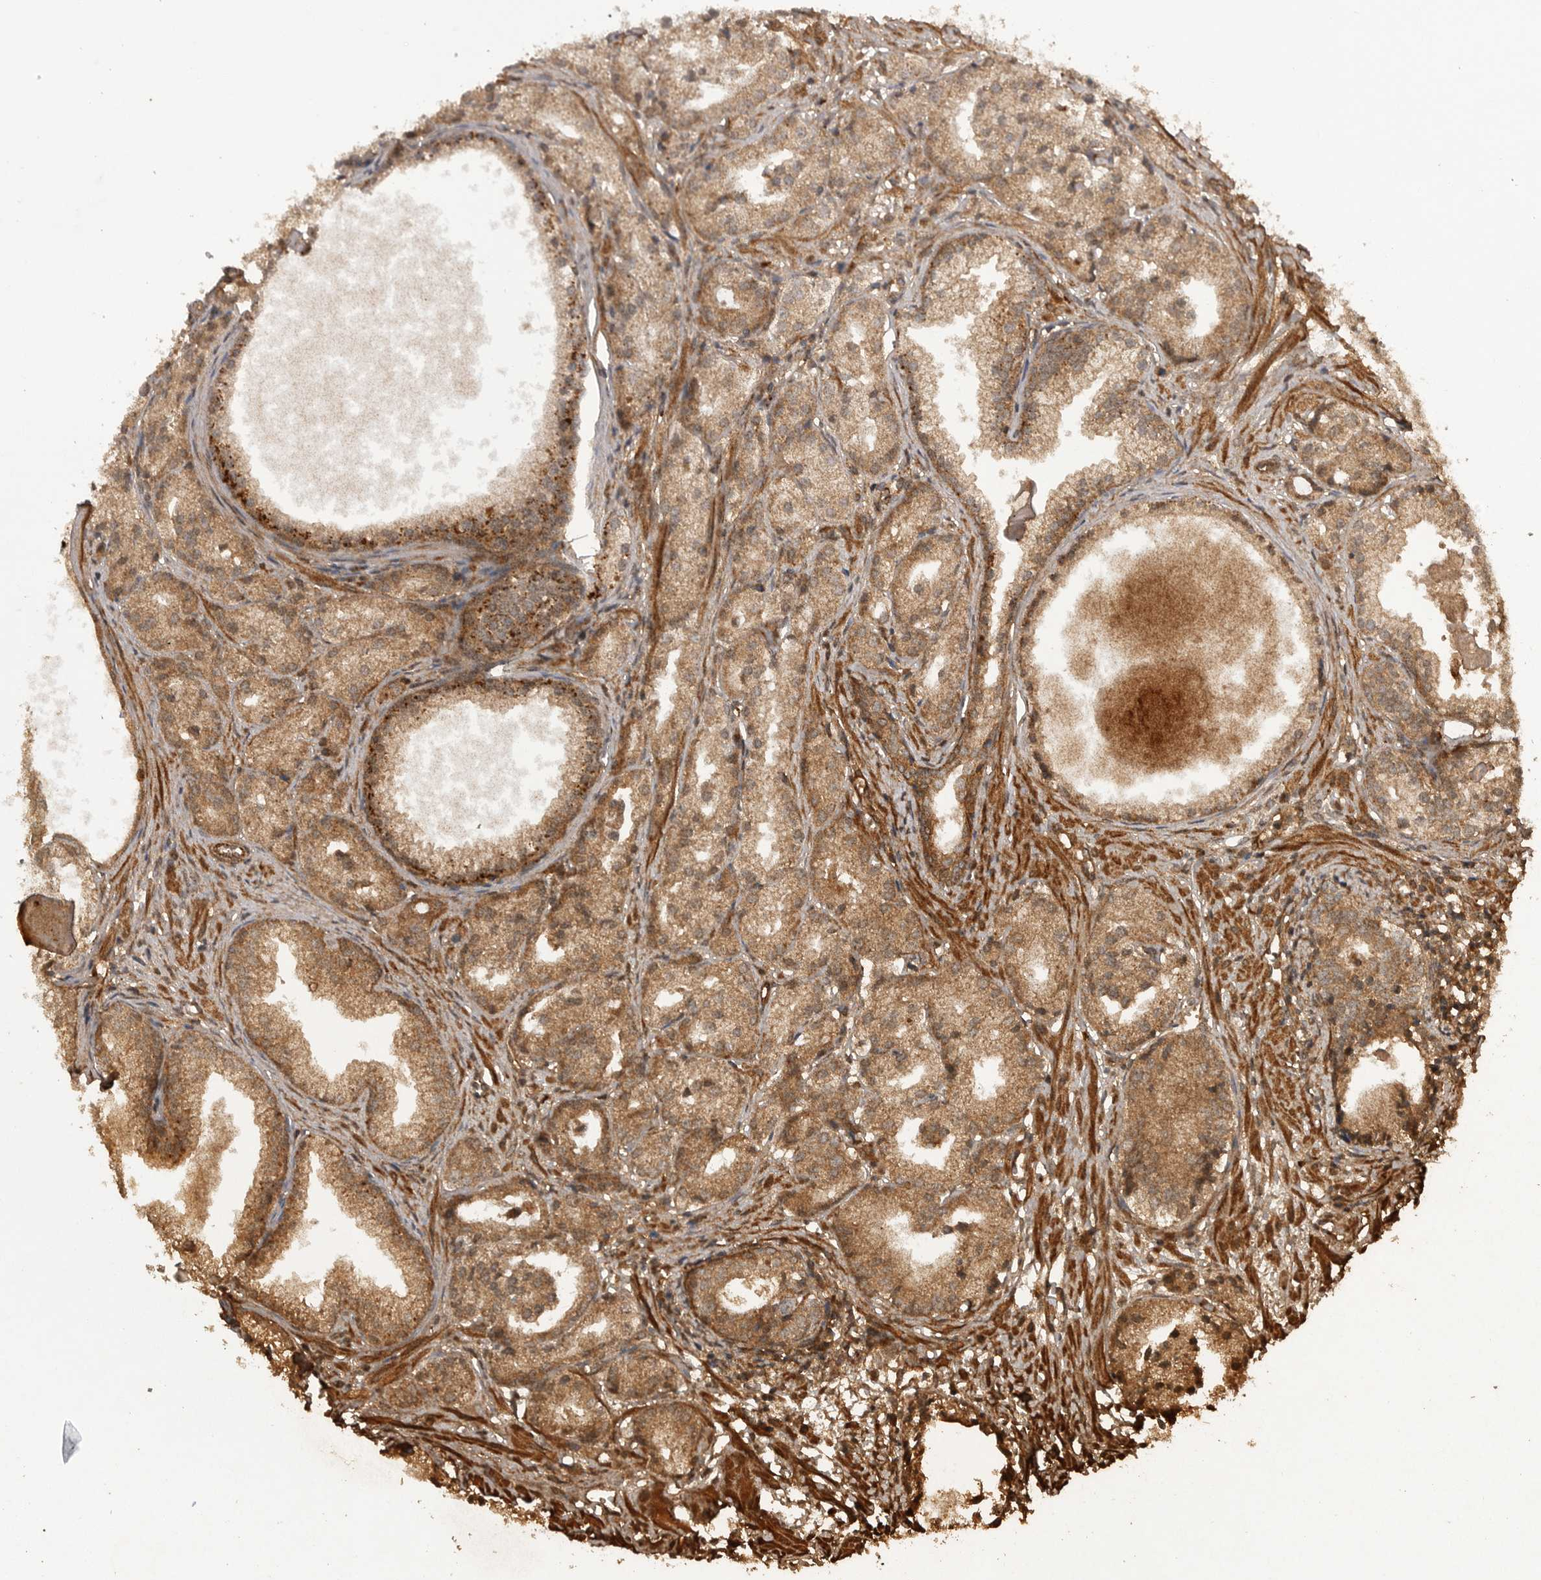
{"staining": {"intensity": "moderate", "quantity": ">75%", "location": "cytoplasmic/membranous"}, "tissue": "prostate cancer", "cell_type": "Tumor cells", "image_type": "cancer", "snomed": [{"axis": "morphology", "description": "Adenocarcinoma, Low grade"}, {"axis": "topography", "description": "Prostate"}], "caption": "Human prostate cancer (adenocarcinoma (low-grade)) stained with a brown dye exhibits moderate cytoplasmic/membranous positive positivity in about >75% of tumor cells.", "gene": "PRDX4", "patient": {"sex": "male", "age": 88}}